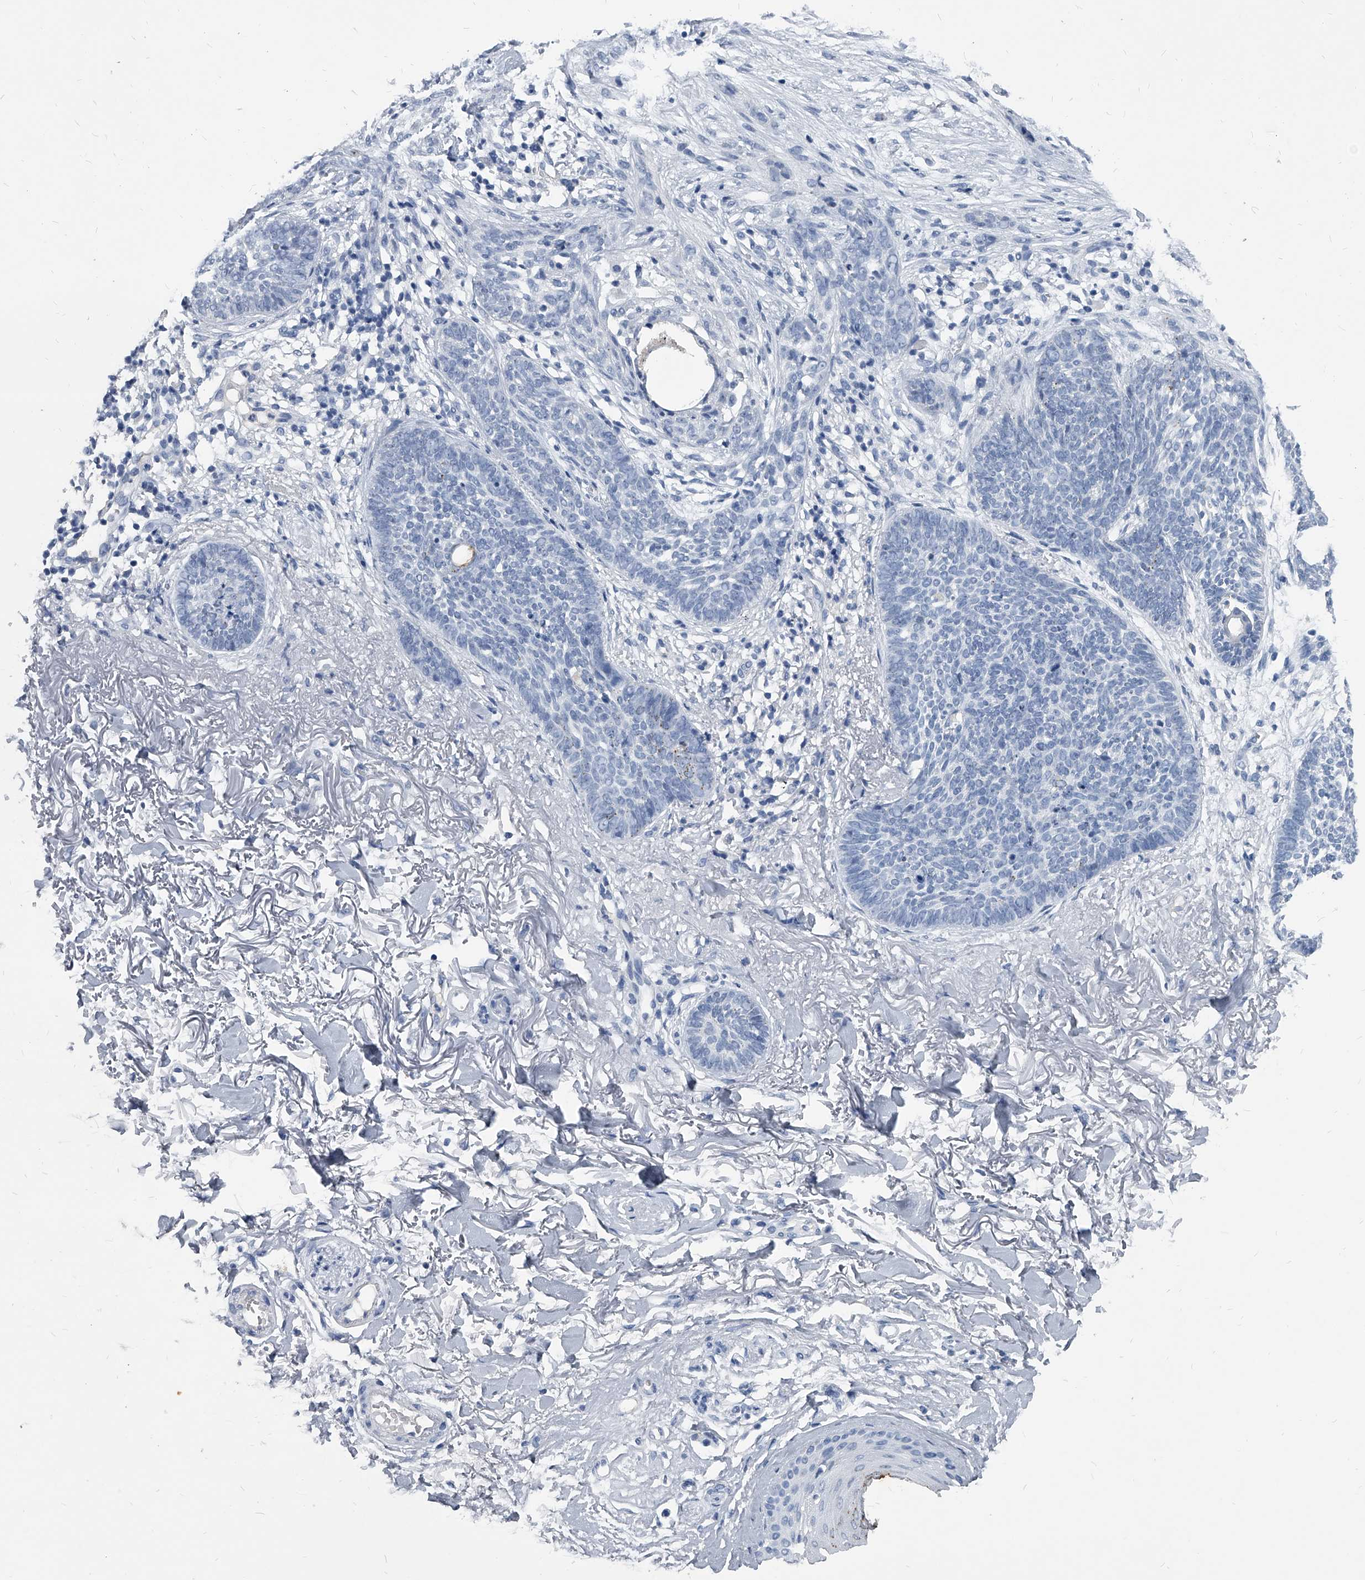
{"staining": {"intensity": "negative", "quantity": "none", "location": "none"}, "tissue": "skin cancer", "cell_type": "Tumor cells", "image_type": "cancer", "snomed": [{"axis": "morphology", "description": "Basal cell carcinoma"}, {"axis": "topography", "description": "Skin"}], "caption": "Tumor cells are negative for brown protein staining in skin cancer (basal cell carcinoma).", "gene": "BCAS1", "patient": {"sex": "female", "age": 70}}